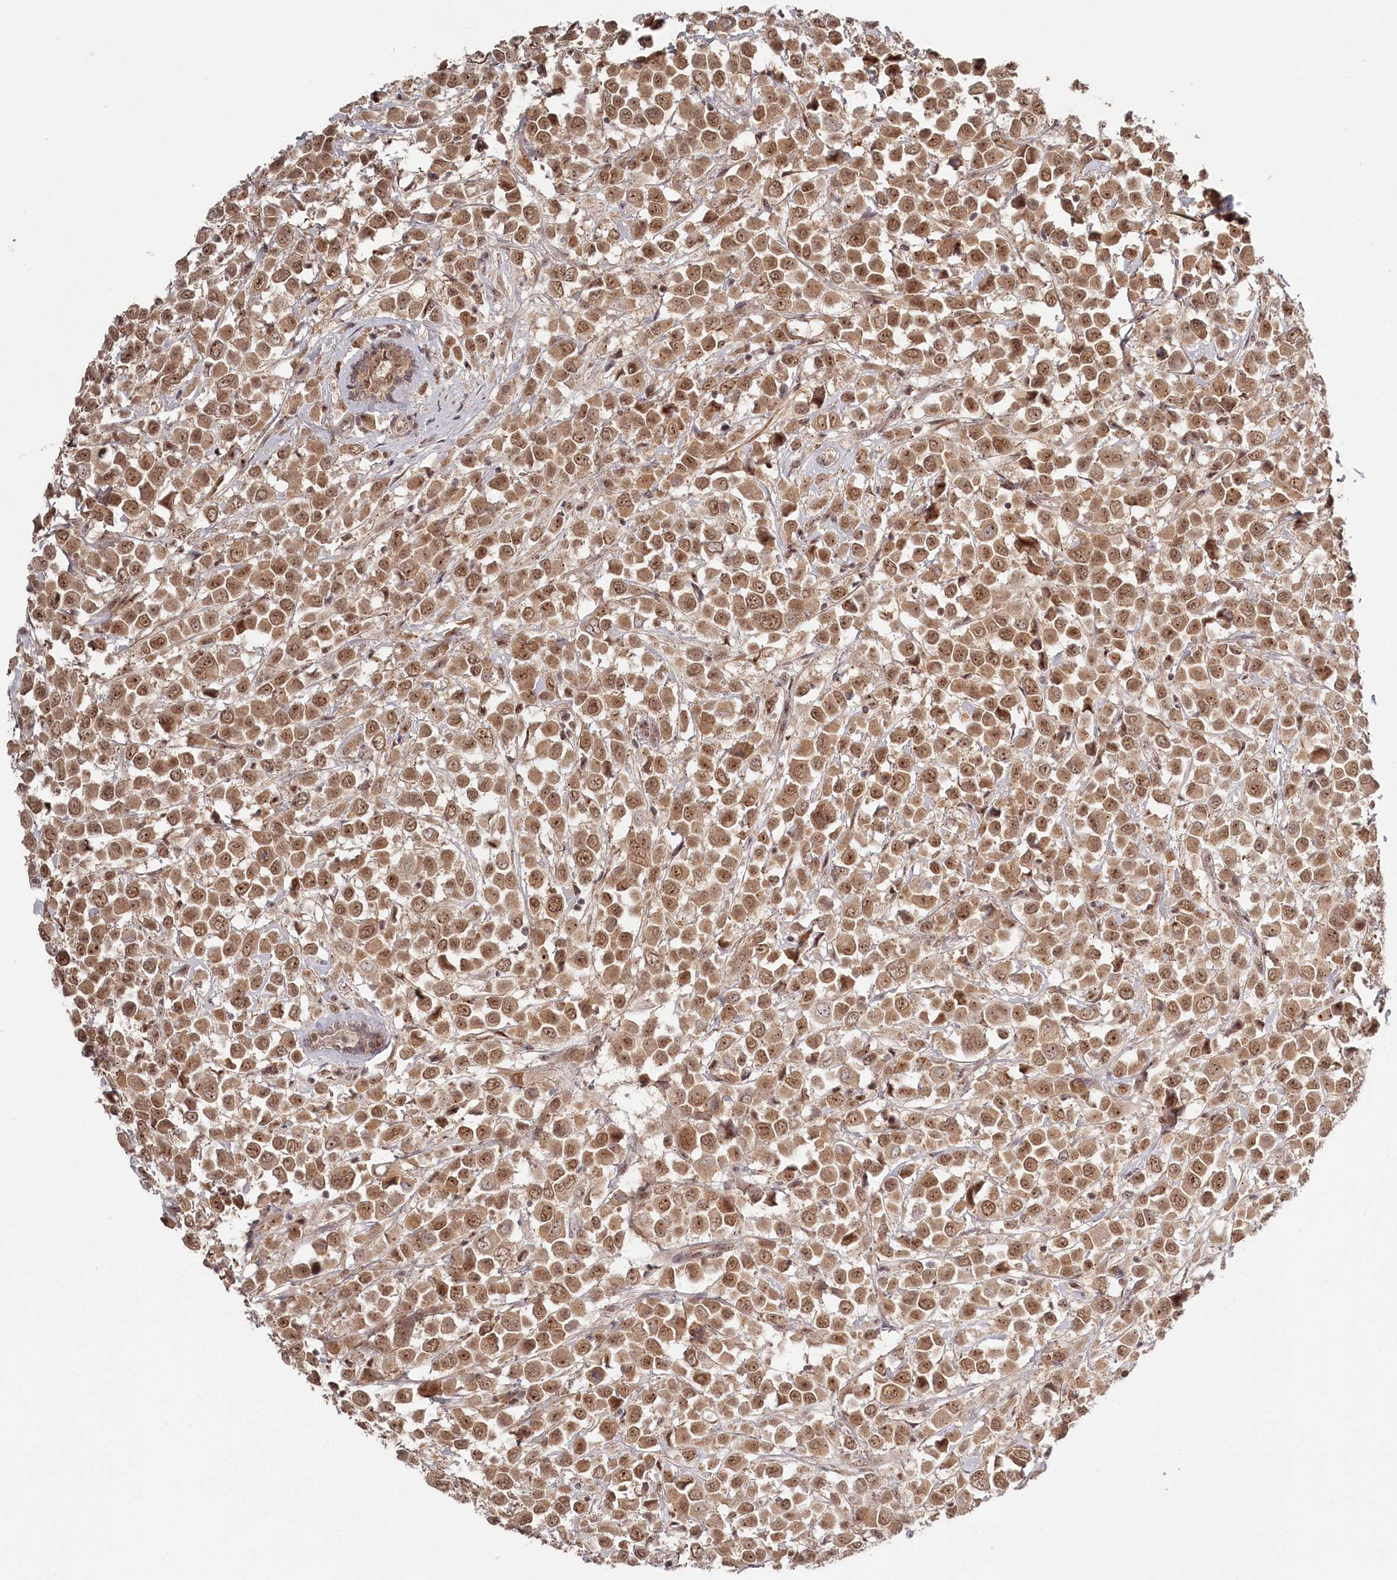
{"staining": {"intensity": "moderate", "quantity": ">75%", "location": "cytoplasmic/membranous,nuclear"}, "tissue": "breast cancer", "cell_type": "Tumor cells", "image_type": "cancer", "snomed": [{"axis": "morphology", "description": "Duct carcinoma"}, {"axis": "topography", "description": "Breast"}], "caption": "High-magnification brightfield microscopy of breast infiltrating ductal carcinoma stained with DAB (3,3'-diaminobenzidine) (brown) and counterstained with hematoxylin (blue). tumor cells exhibit moderate cytoplasmic/membranous and nuclear positivity is appreciated in approximately>75% of cells.", "gene": "EXOSC1", "patient": {"sex": "female", "age": 61}}